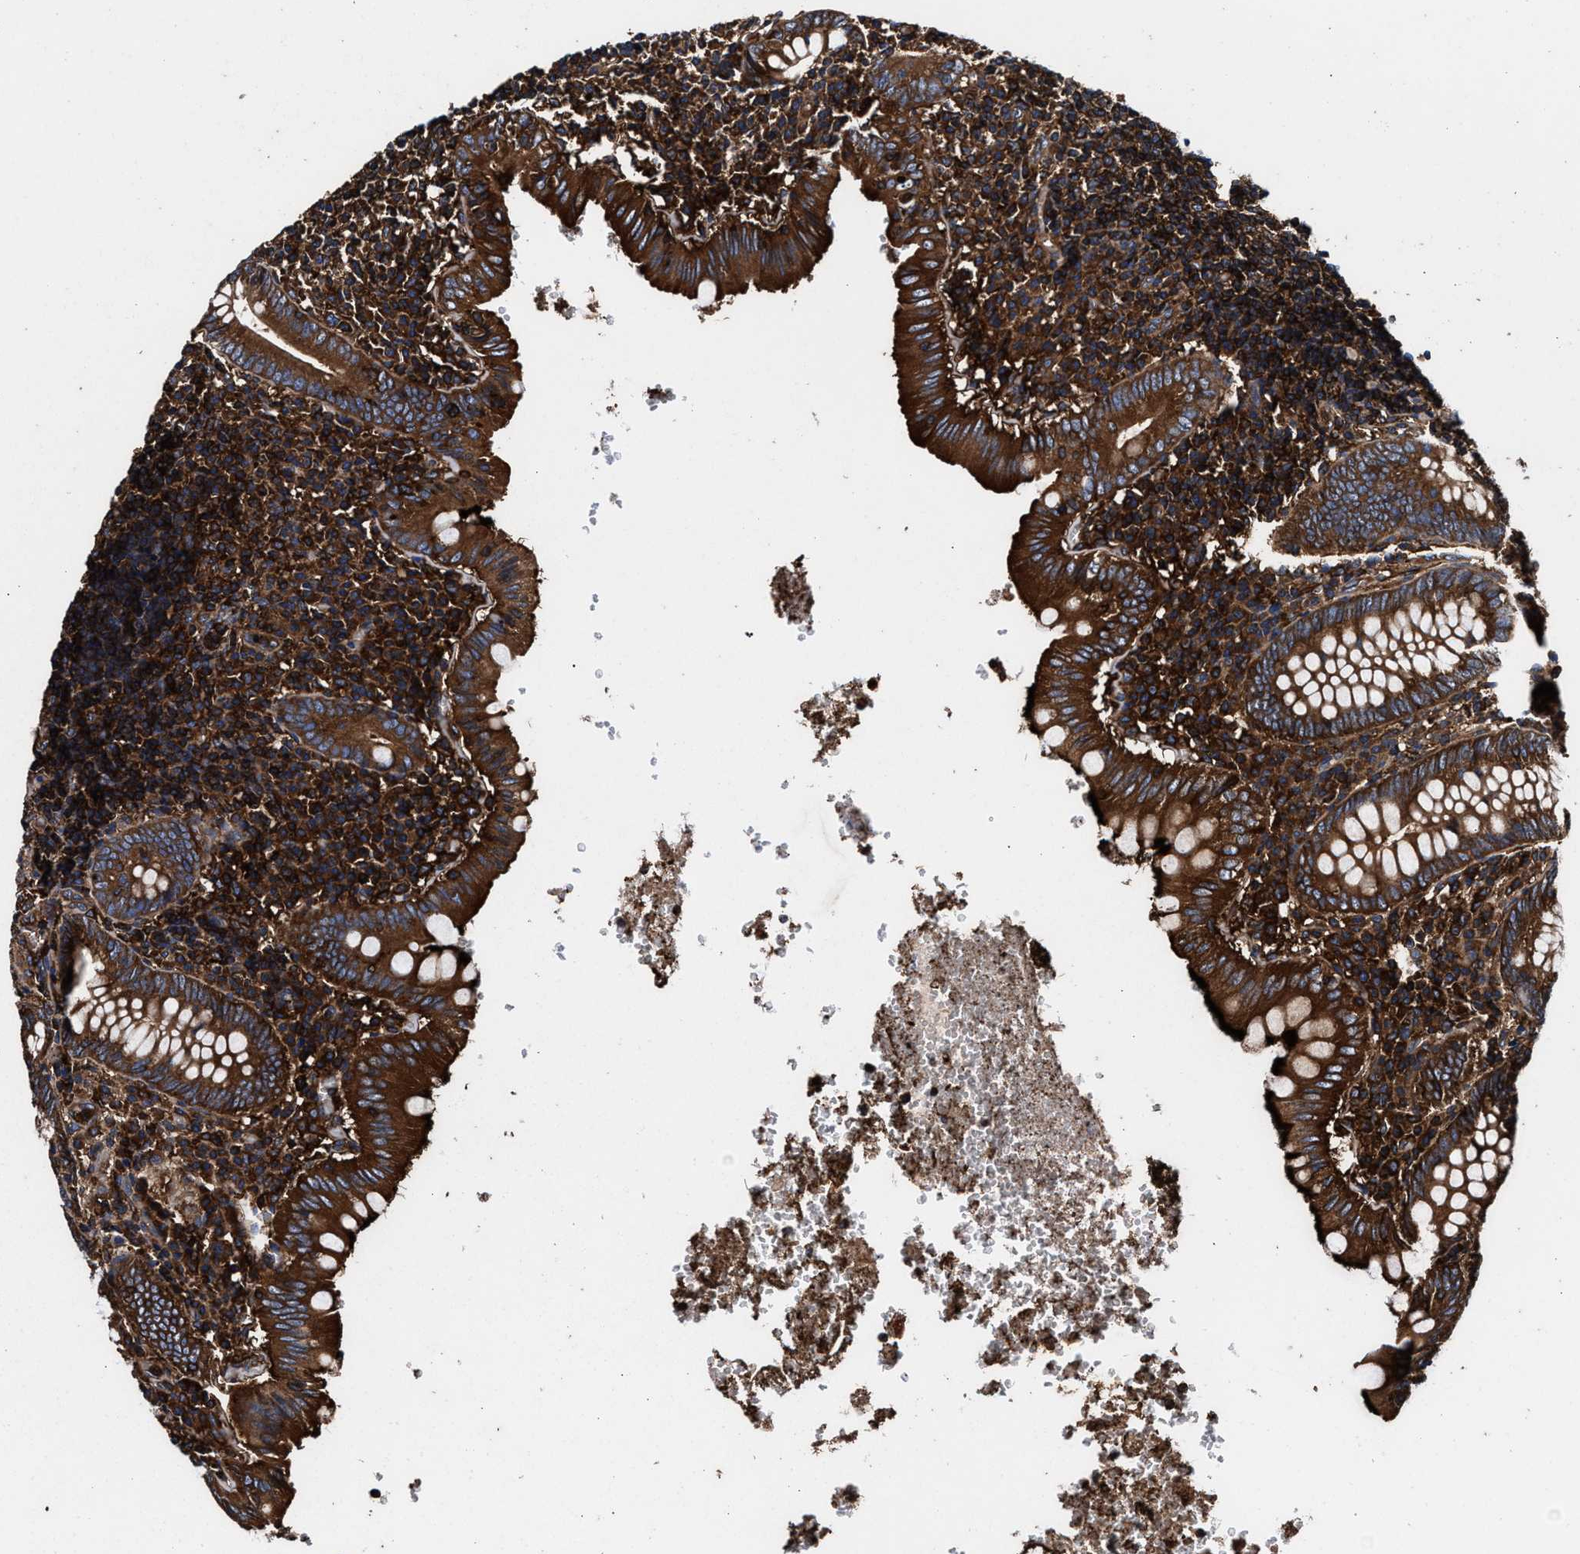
{"staining": {"intensity": "strong", "quantity": ">75%", "location": "cytoplasmic/membranous"}, "tissue": "appendix", "cell_type": "Glandular cells", "image_type": "normal", "snomed": [{"axis": "morphology", "description": "Normal tissue, NOS"}, {"axis": "topography", "description": "Appendix"}], "caption": "Immunohistochemistry micrograph of unremarkable appendix stained for a protein (brown), which reveals high levels of strong cytoplasmic/membranous staining in approximately >75% of glandular cells.", "gene": "ENSG00000286112", "patient": {"sex": "male", "age": 8}}